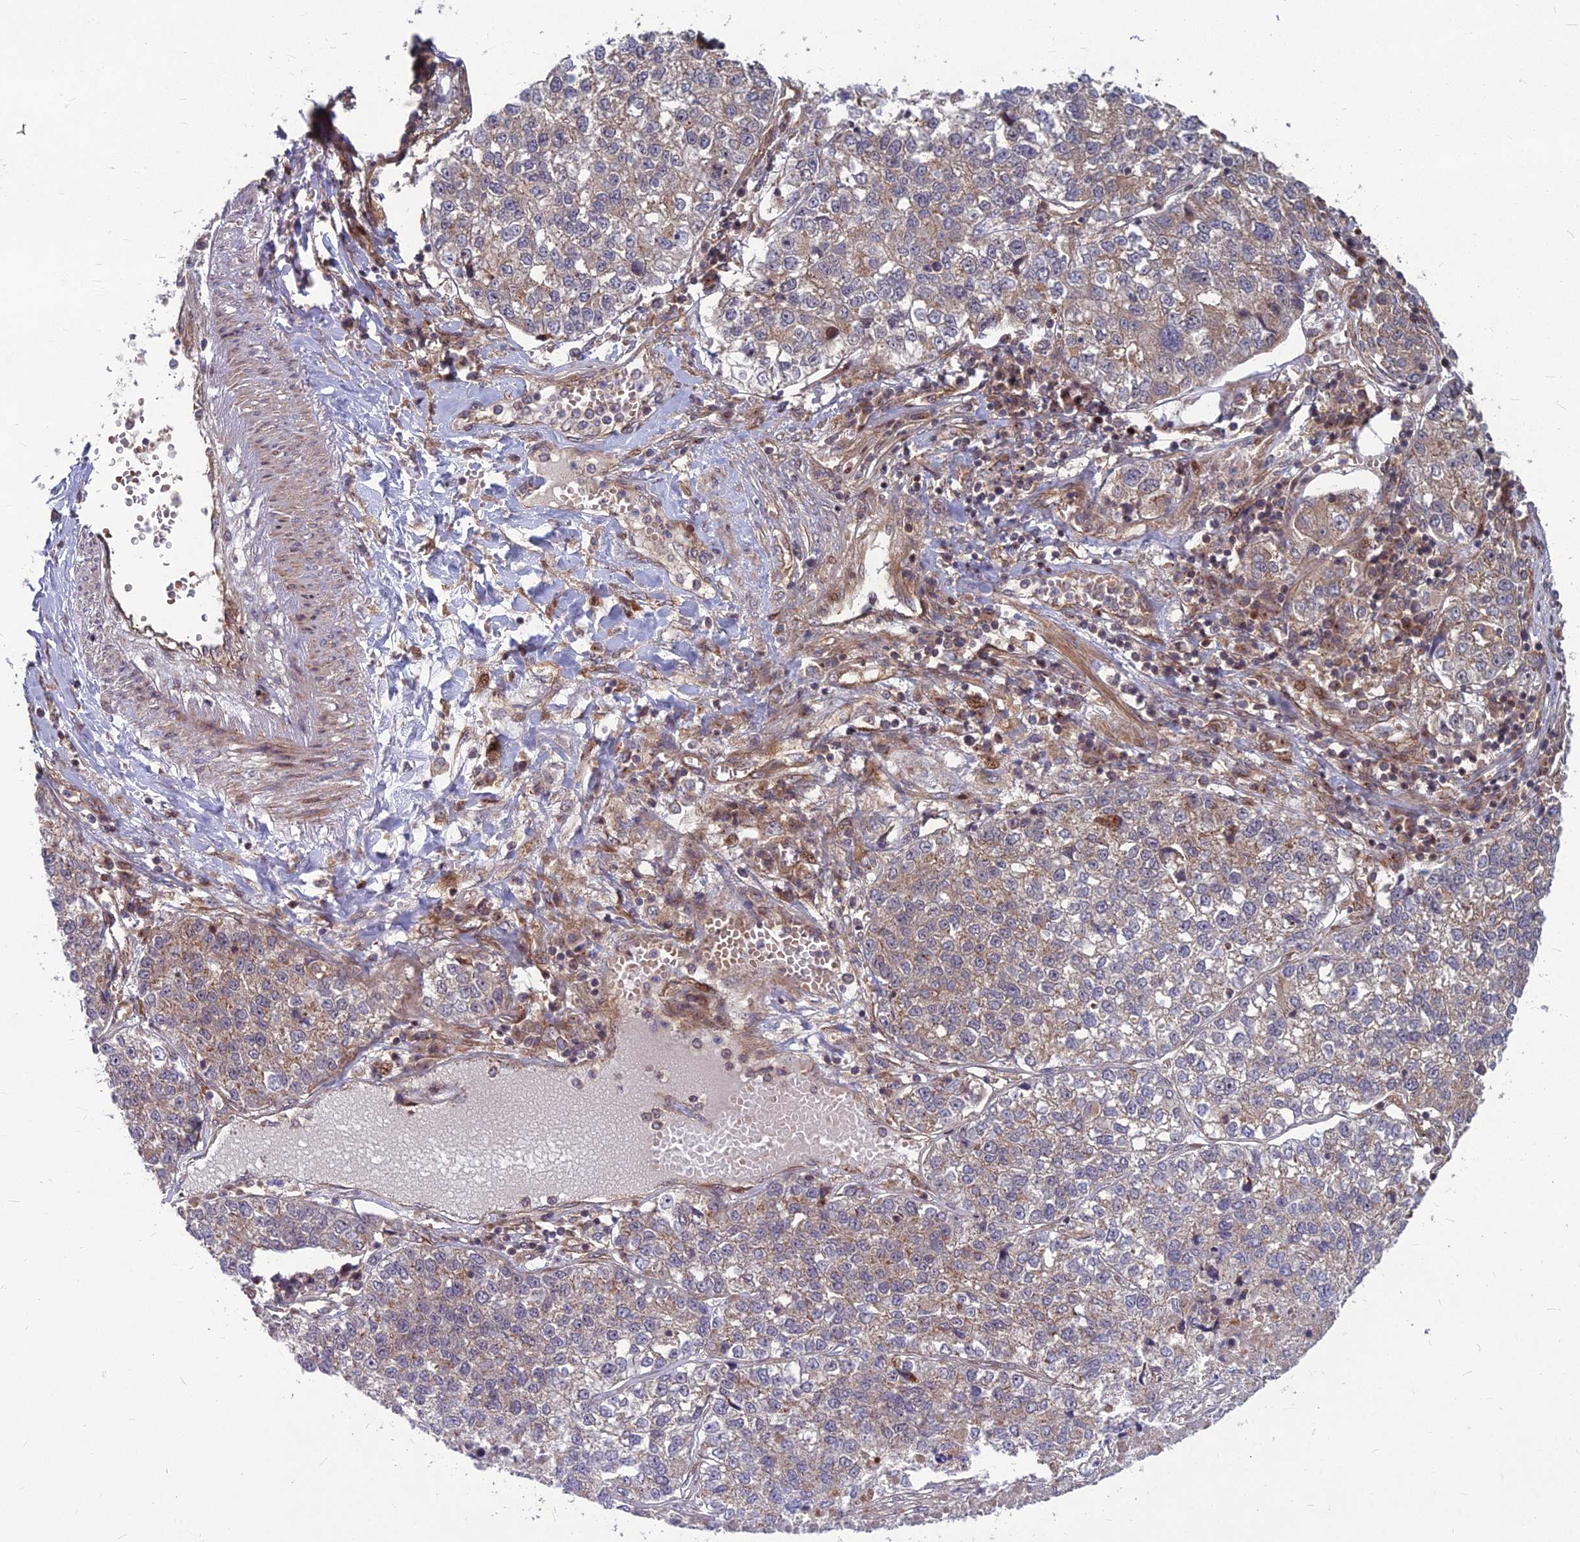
{"staining": {"intensity": "moderate", "quantity": "25%-75%", "location": "cytoplasmic/membranous"}, "tissue": "lung cancer", "cell_type": "Tumor cells", "image_type": "cancer", "snomed": [{"axis": "morphology", "description": "Adenocarcinoma, NOS"}, {"axis": "topography", "description": "Lung"}], "caption": "Moderate cytoplasmic/membranous positivity is appreciated in about 25%-75% of tumor cells in lung cancer (adenocarcinoma).", "gene": "MFSD8", "patient": {"sex": "male", "age": 49}}